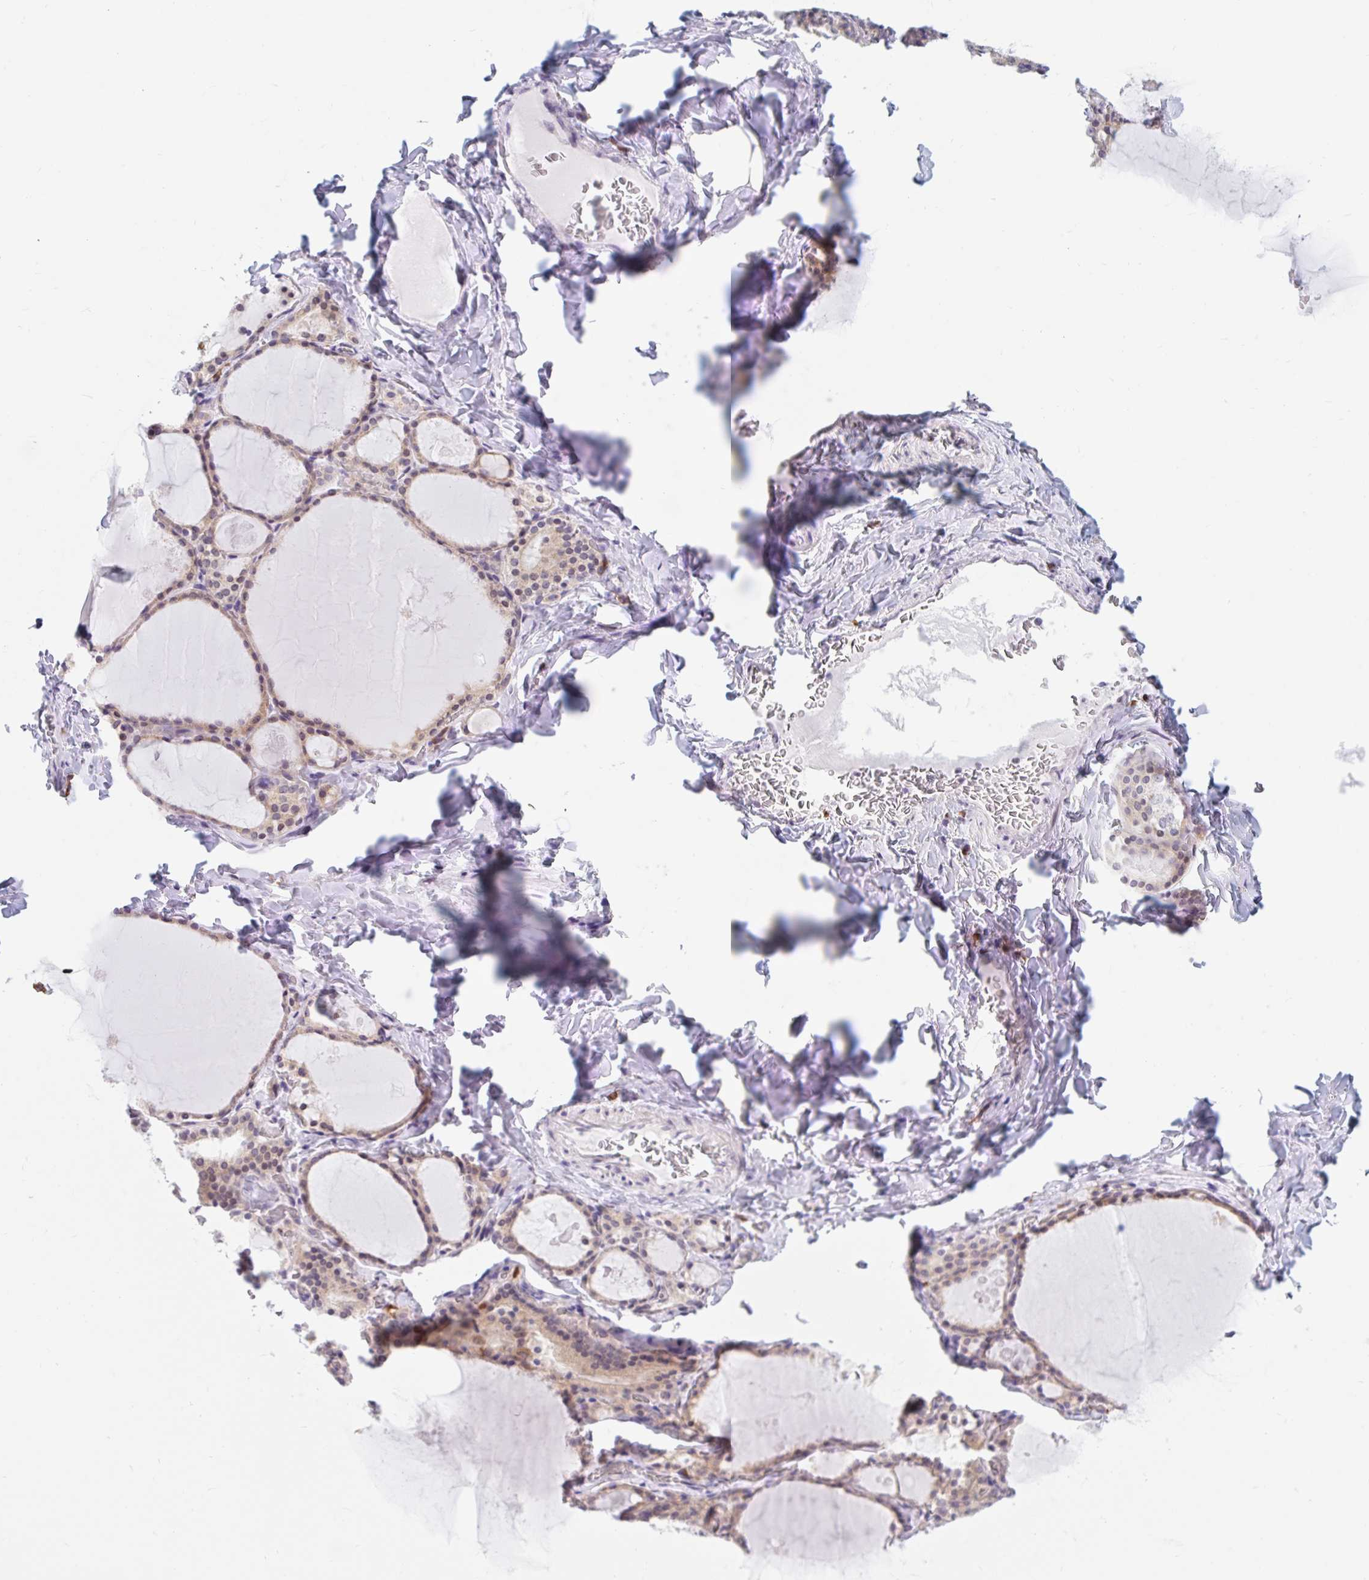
{"staining": {"intensity": "weak", "quantity": ">75%", "location": "cytoplasmic/membranous"}, "tissue": "thyroid gland", "cell_type": "Glandular cells", "image_type": "normal", "snomed": [{"axis": "morphology", "description": "Normal tissue, NOS"}, {"axis": "topography", "description": "Thyroid gland"}], "caption": "Protein analysis of normal thyroid gland displays weak cytoplasmic/membranous positivity in about >75% of glandular cells. (DAB IHC with brightfield microscopy, high magnification).", "gene": "SRSF10", "patient": {"sex": "male", "age": 56}}